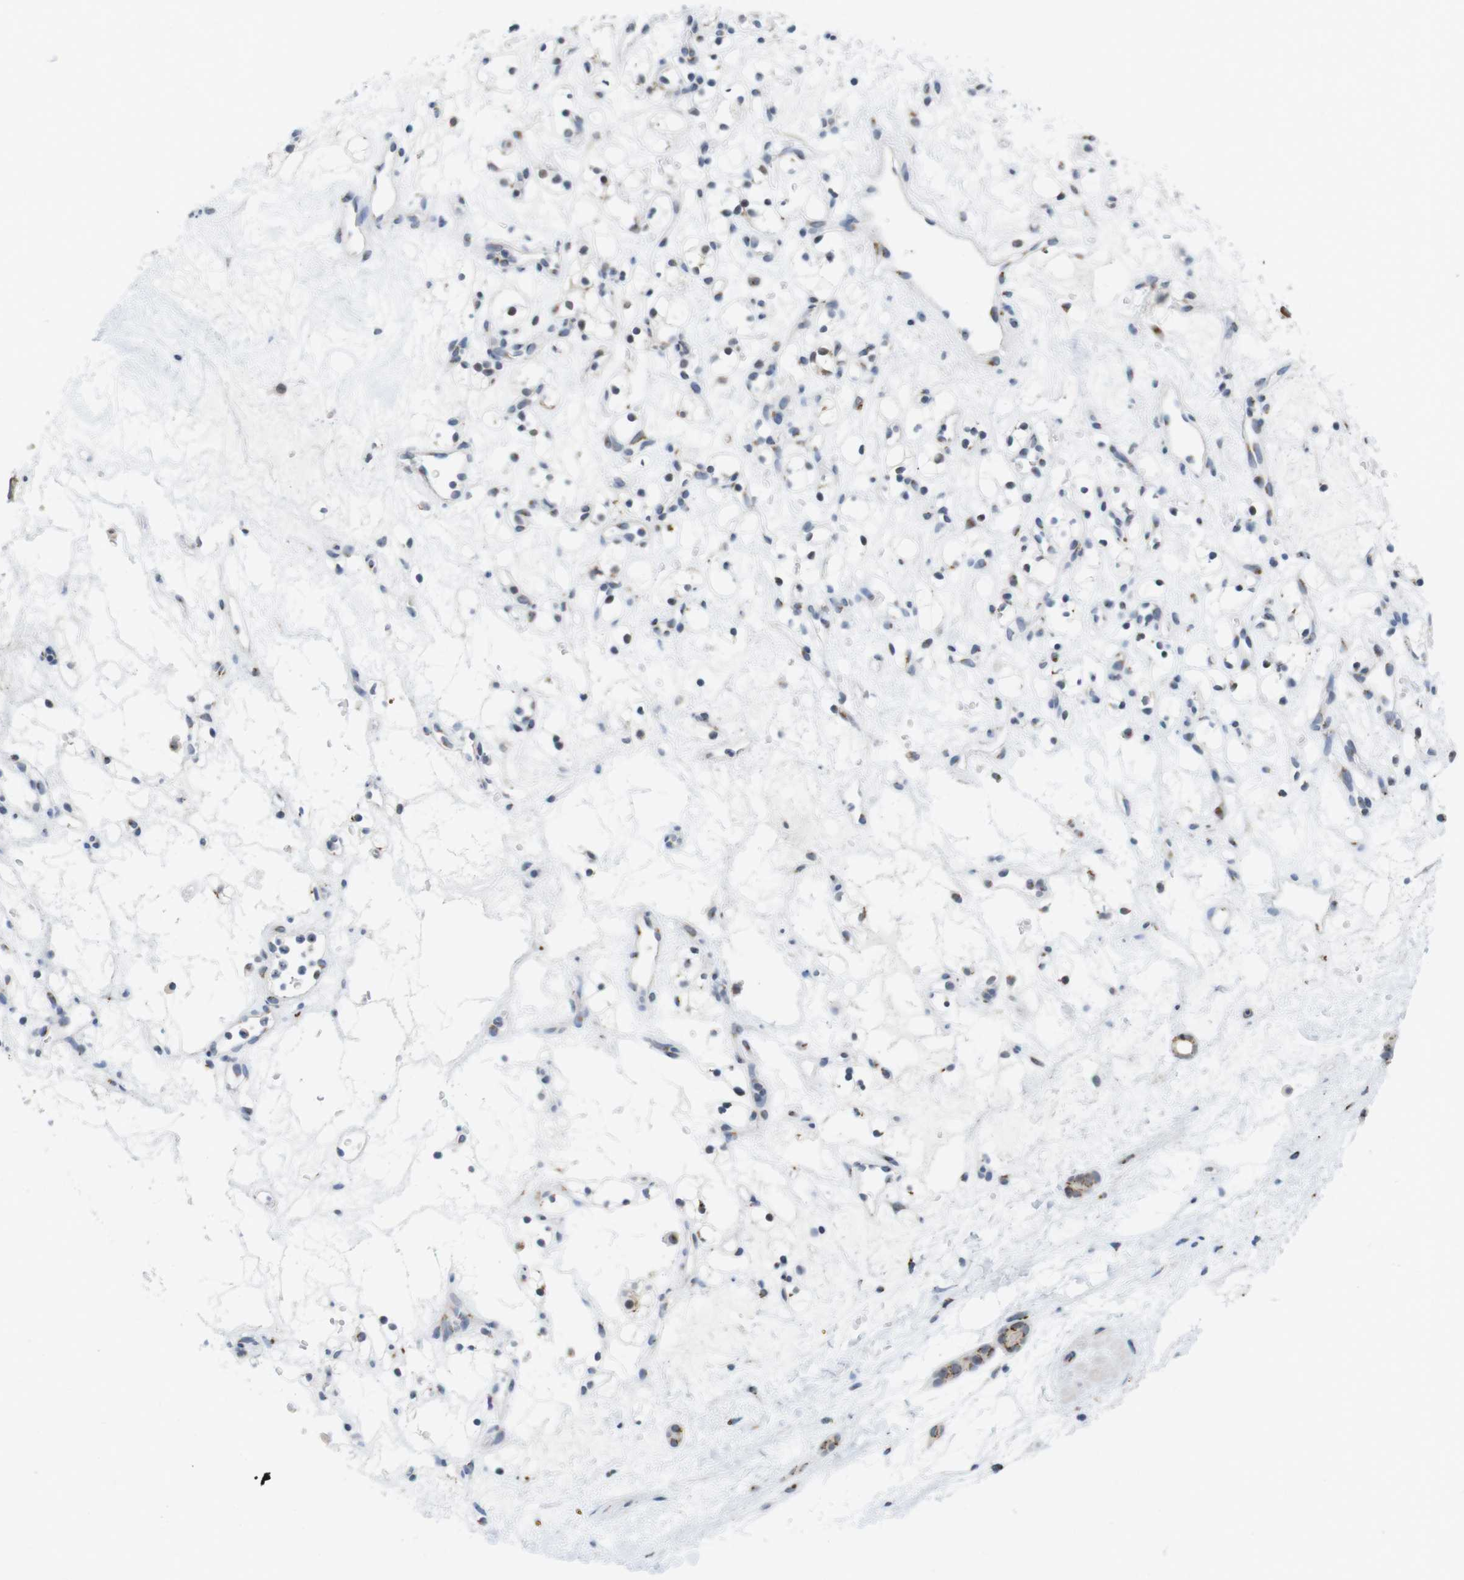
{"staining": {"intensity": "negative", "quantity": "none", "location": "none"}, "tissue": "renal cancer", "cell_type": "Tumor cells", "image_type": "cancer", "snomed": [{"axis": "morphology", "description": "Adenocarcinoma, NOS"}, {"axis": "topography", "description": "Kidney"}], "caption": "Tumor cells show no significant positivity in renal cancer.", "gene": "ERGIC3", "patient": {"sex": "female", "age": 60}}